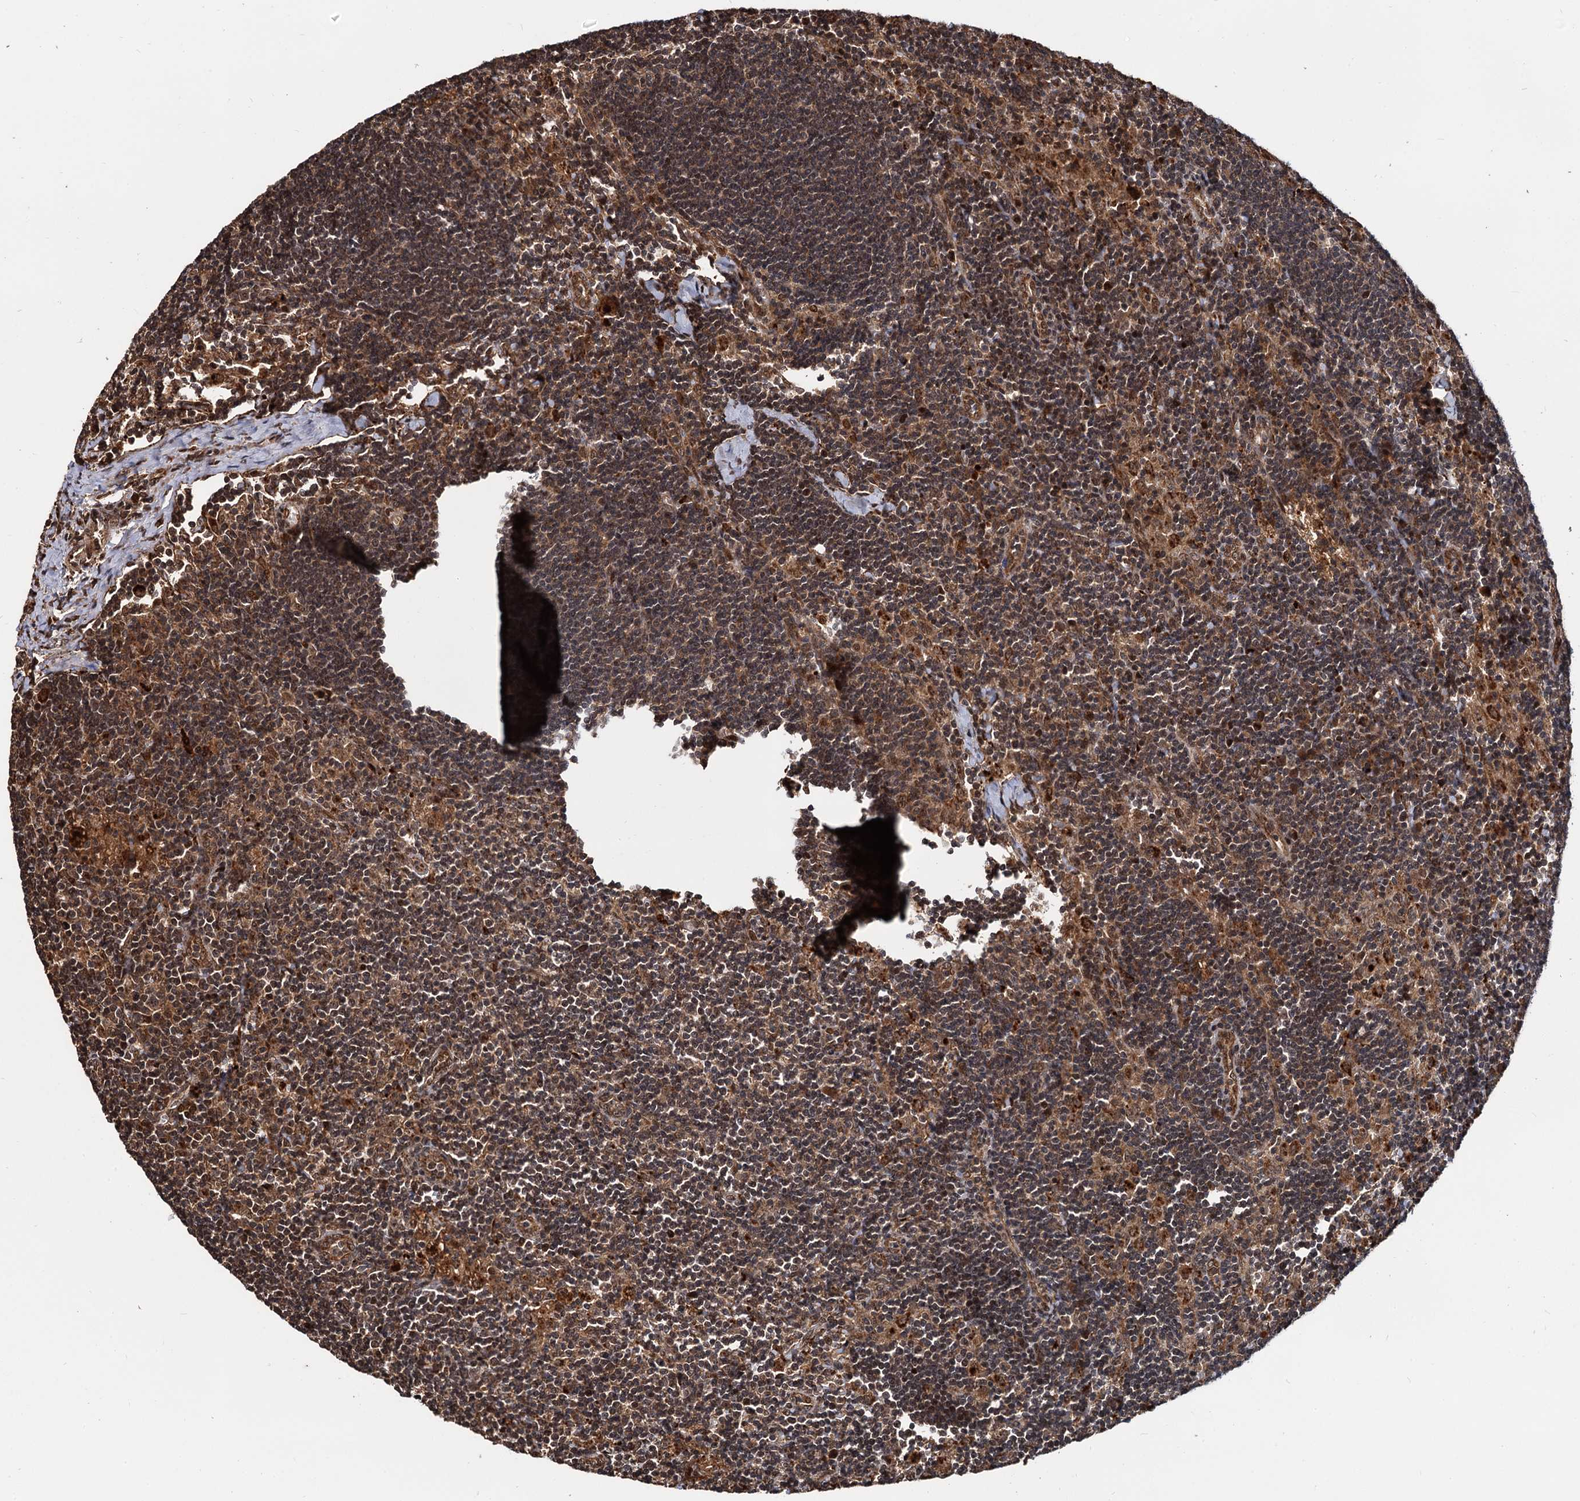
{"staining": {"intensity": "weak", "quantity": "25%-75%", "location": "nuclear"}, "tissue": "lymph node", "cell_type": "Germinal center cells", "image_type": "normal", "snomed": [{"axis": "morphology", "description": "Normal tissue, NOS"}, {"axis": "topography", "description": "Lymph node"}], "caption": "A low amount of weak nuclear expression is present in approximately 25%-75% of germinal center cells in normal lymph node. (IHC, brightfield microscopy, high magnification).", "gene": "CEP192", "patient": {"sex": "male", "age": 24}}